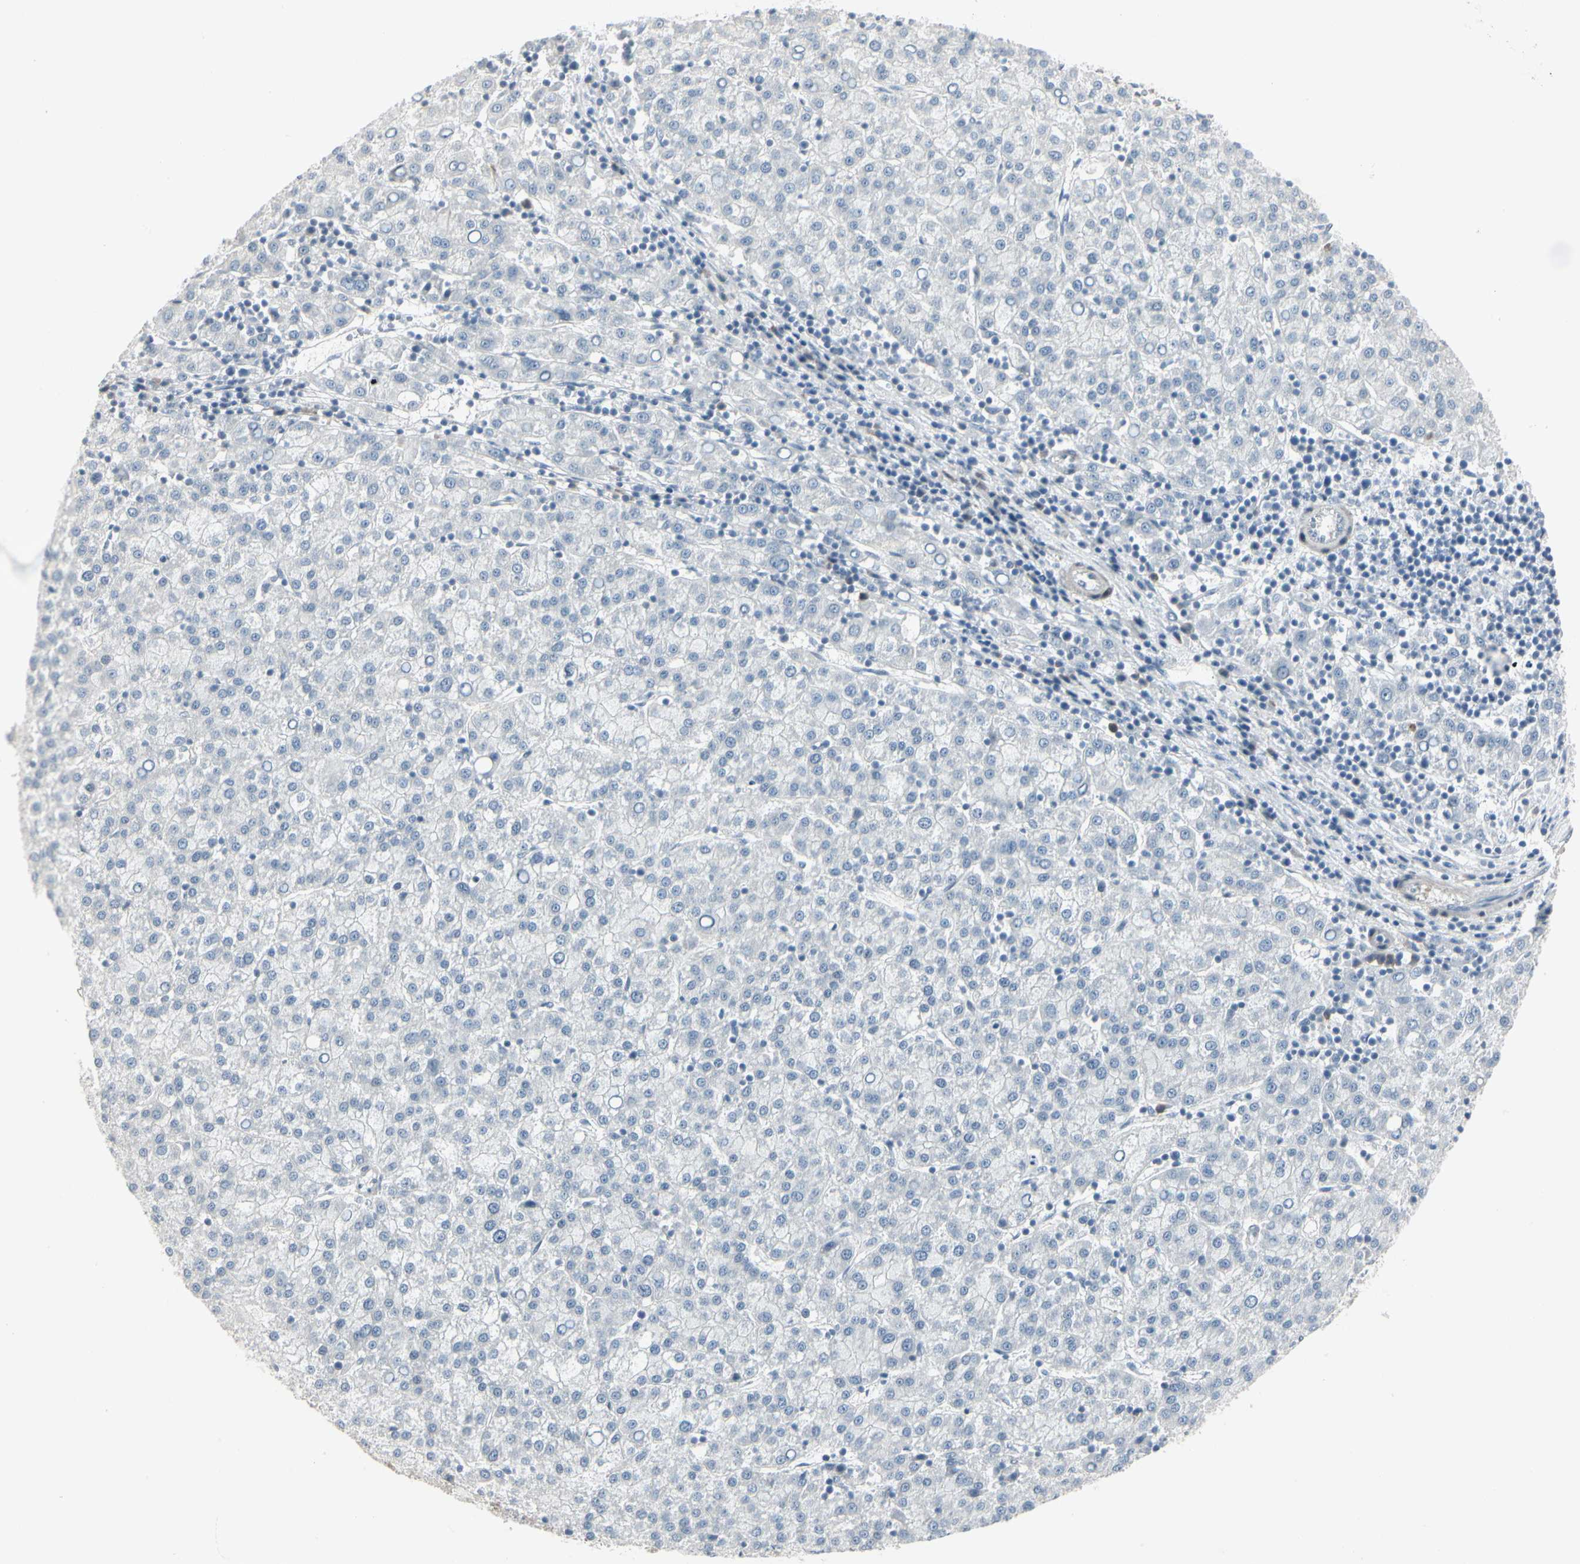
{"staining": {"intensity": "negative", "quantity": "none", "location": "none"}, "tissue": "liver cancer", "cell_type": "Tumor cells", "image_type": "cancer", "snomed": [{"axis": "morphology", "description": "Carcinoma, Hepatocellular, NOS"}, {"axis": "topography", "description": "Liver"}], "caption": "An immunohistochemistry image of liver cancer (hepatocellular carcinoma) is shown. There is no staining in tumor cells of liver cancer (hepatocellular carcinoma).", "gene": "DMPK", "patient": {"sex": "female", "age": 58}}